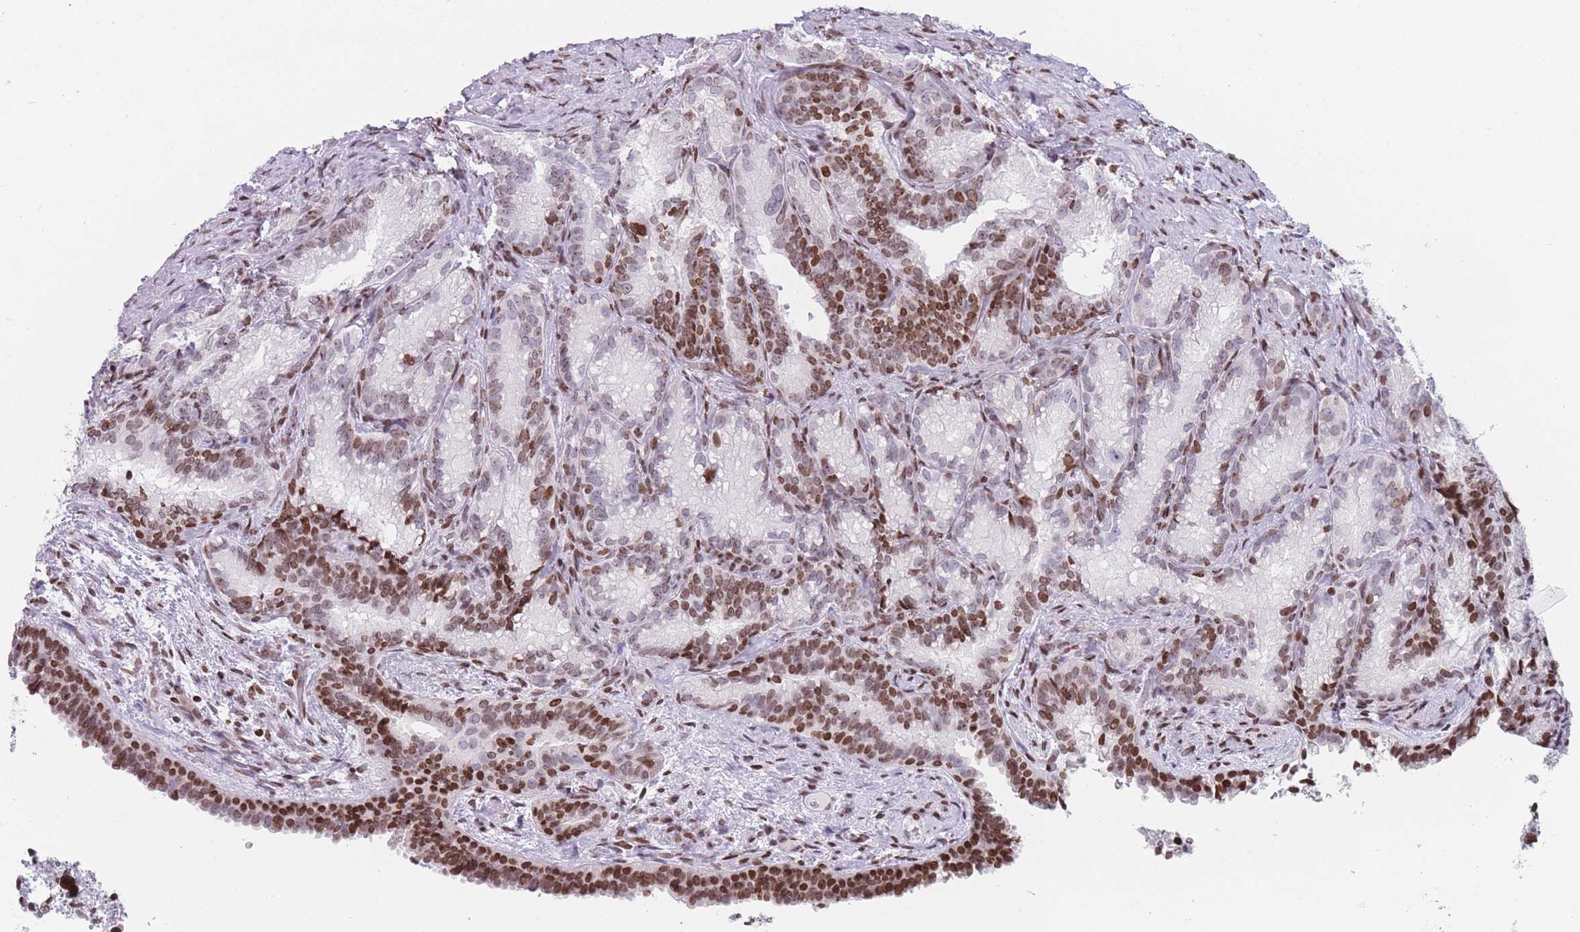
{"staining": {"intensity": "moderate", "quantity": ">75%", "location": "nuclear"}, "tissue": "seminal vesicle", "cell_type": "Glandular cells", "image_type": "normal", "snomed": [{"axis": "morphology", "description": "Normal tissue, NOS"}, {"axis": "topography", "description": "Seminal veicle"}], "caption": "DAB (3,3'-diaminobenzidine) immunohistochemical staining of benign human seminal vesicle displays moderate nuclear protein staining in approximately >75% of glandular cells. (DAB IHC, brown staining for protein, blue staining for nuclei).", "gene": "AK9", "patient": {"sex": "male", "age": 58}}